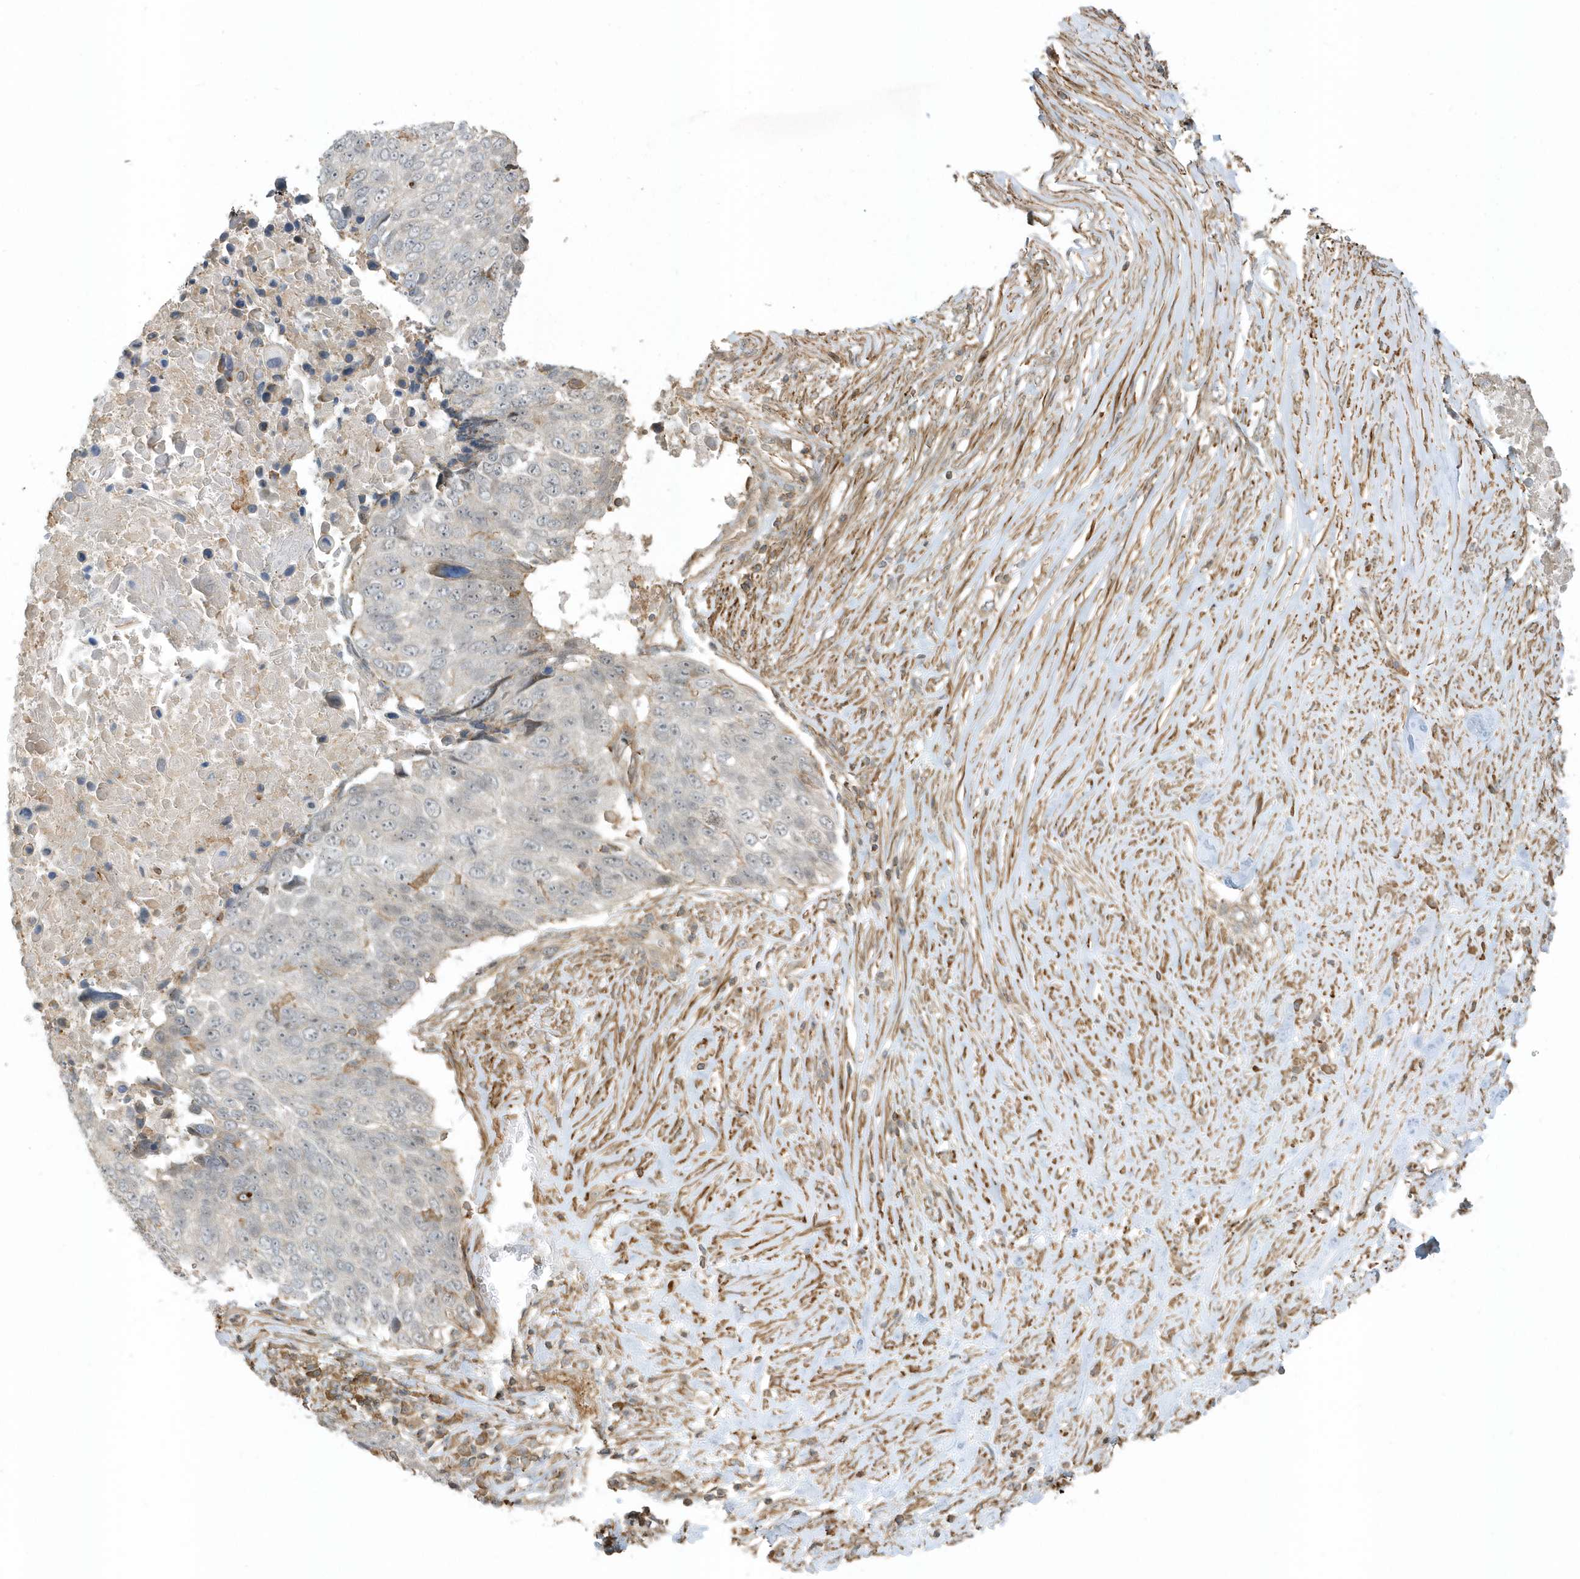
{"staining": {"intensity": "negative", "quantity": "none", "location": "none"}, "tissue": "lung cancer", "cell_type": "Tumor cells", "image_type": "cancer", "snomed": [{"axis": "morphology", "description": "Squamous cell carcinoma, NOS"}, {"axis": "topography", "description": "Lung"}], "caption": "The immunohistochemistry histopathology image has no significant staining in tumor cells of squamous cell carcinoma (lung) tissue.", "gene": "ZBTB8A", "patient": {"sex": "male", "age": 66}}